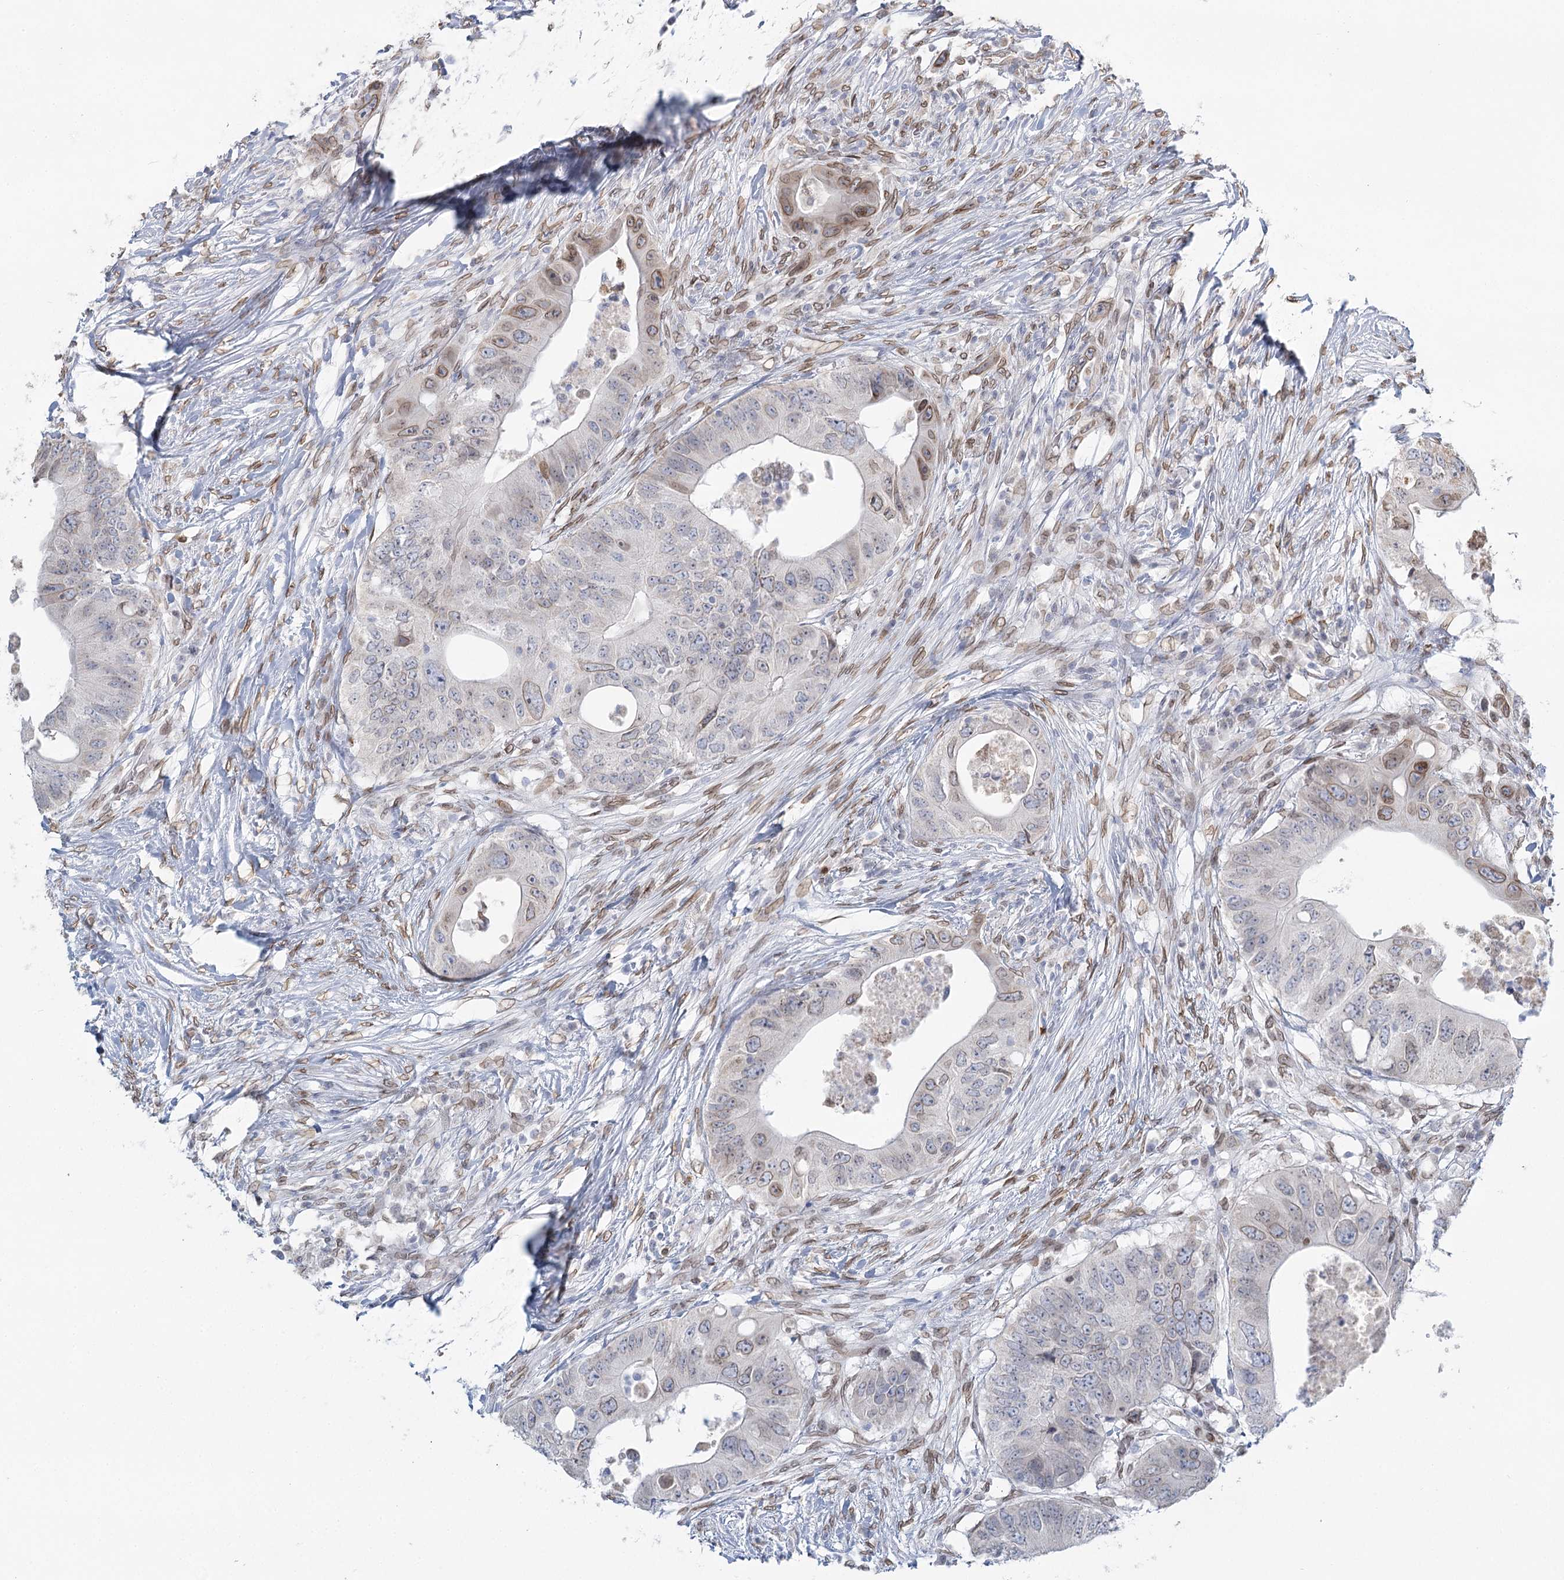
{"staining": {"intensity": "moderate", "quantity": "<25%", "location": "cytoplasmic/membranous,nuclear"}, "tissue": "colorectal cancer", "cell_type": "Tumor cells", "image_type": "cancer", "snomed": [{"axis": "morphology", "description": "Adenocarcinoma, NOS"}, {"axis": "topography", "description": "Colon"}], "caption": "Colorectal adenocarcinoma stained with DAB (3,3'-diaminobenzidine) immunohistochemistry shows low levels of moderate cytoplasmic/membranous and nuclear expression in about <25% of tumor cells. Immunohistochemistry stains the protein of interest in brown and the nuclei are stained blue.", "gene": "VWA5A", "patient": {"sex": "male", "age": 71}}